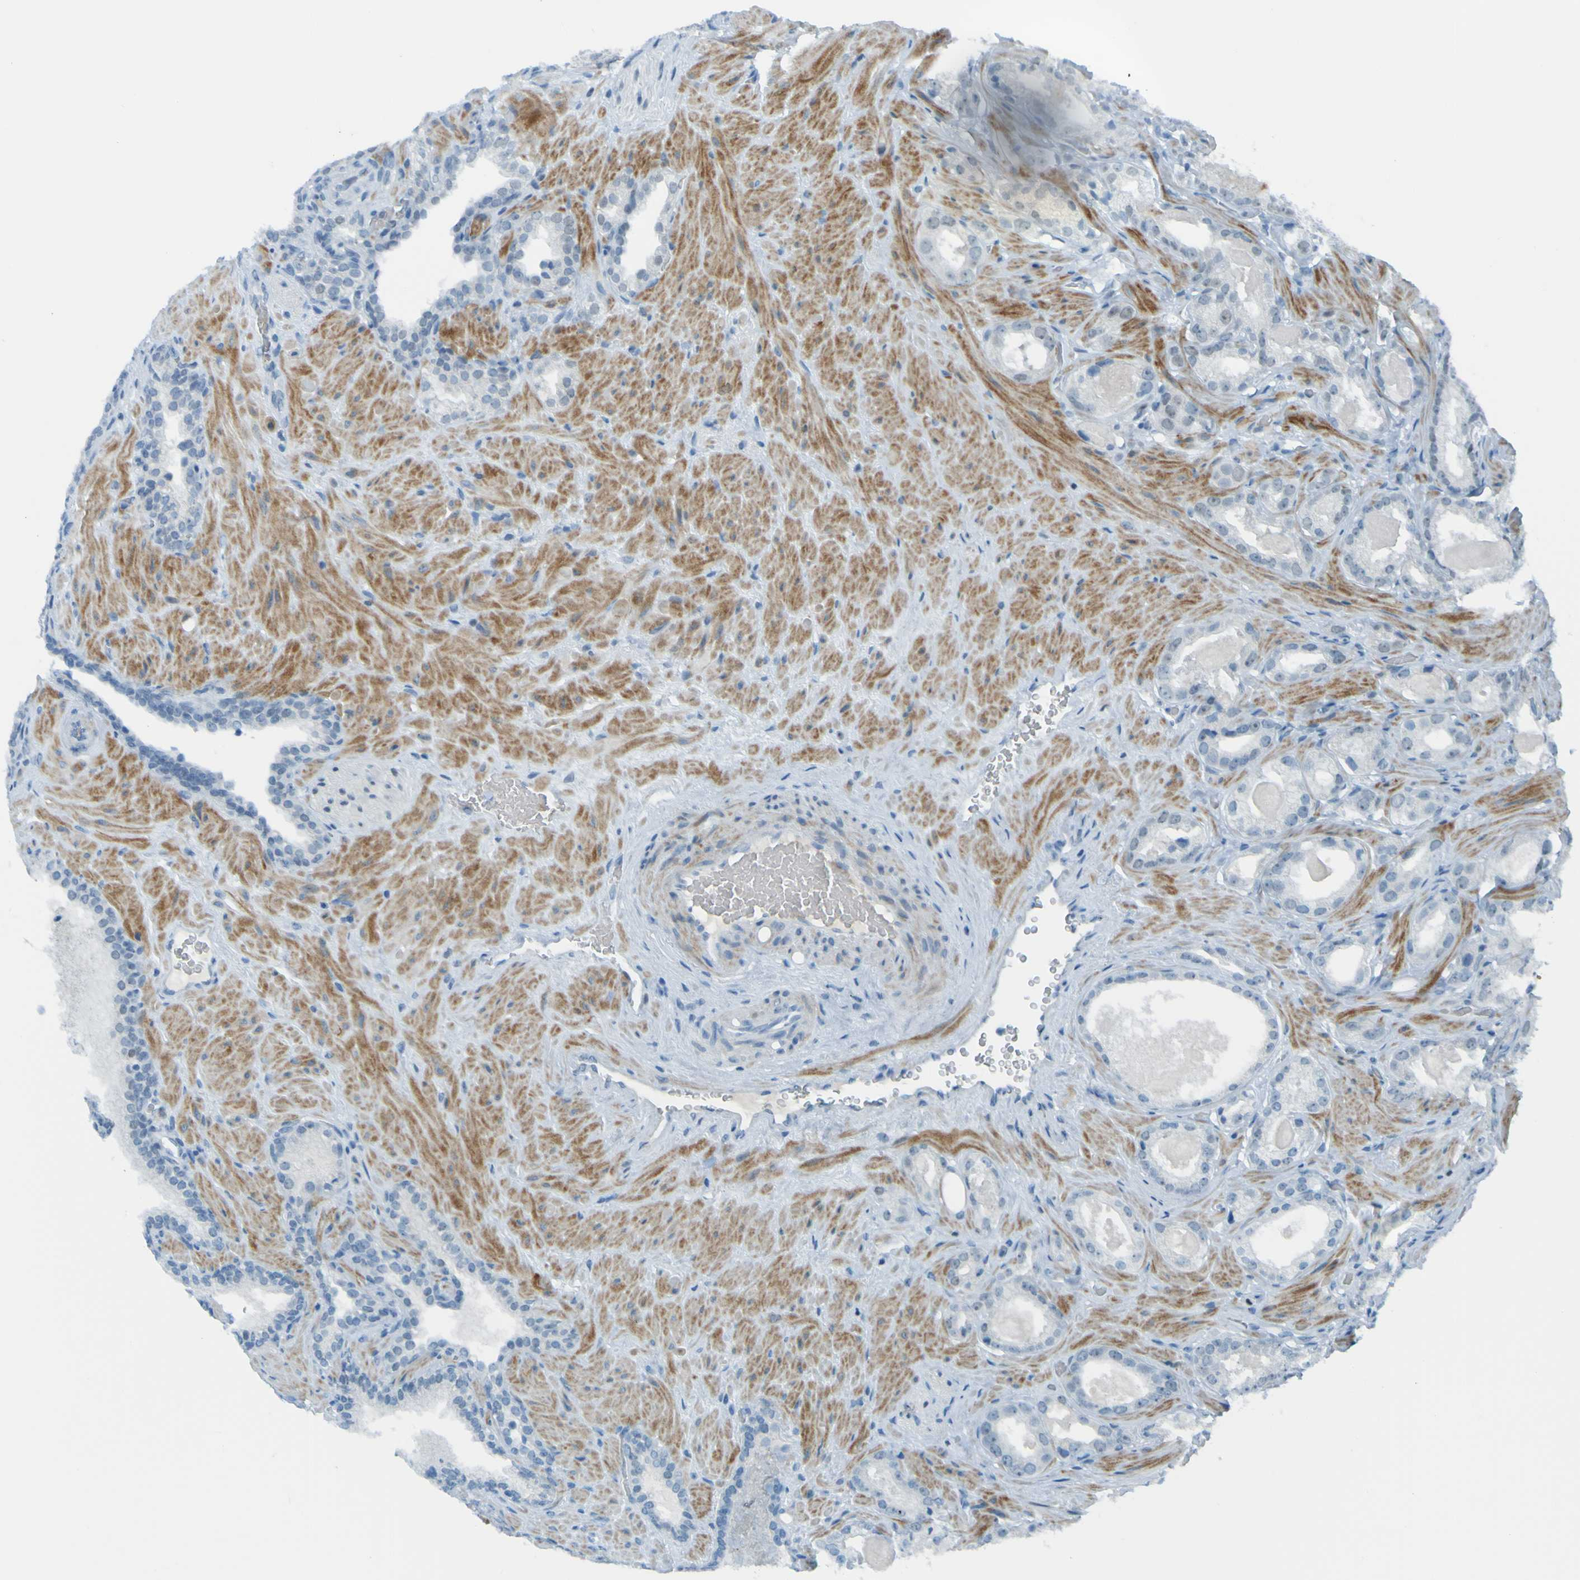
{"staining": {"intensity": "negative", "quantity": "none", "location": "none"}, "tissue": "prostate cancer", "cell_type": "Tumor cells", "image_type": "cancer", "snomed": [{"axis": "morphology", "description": "Adenocarcinoma, High grade"}, {"axis": "topography", "description": "Prostate"}], "caption": "Protein analysis of adenocarcinoma (high-grade) (prostate) shows no significant positivity in tumor cells.", "gene": "USP36", "patient": {"sex": "male", "age": 64}}